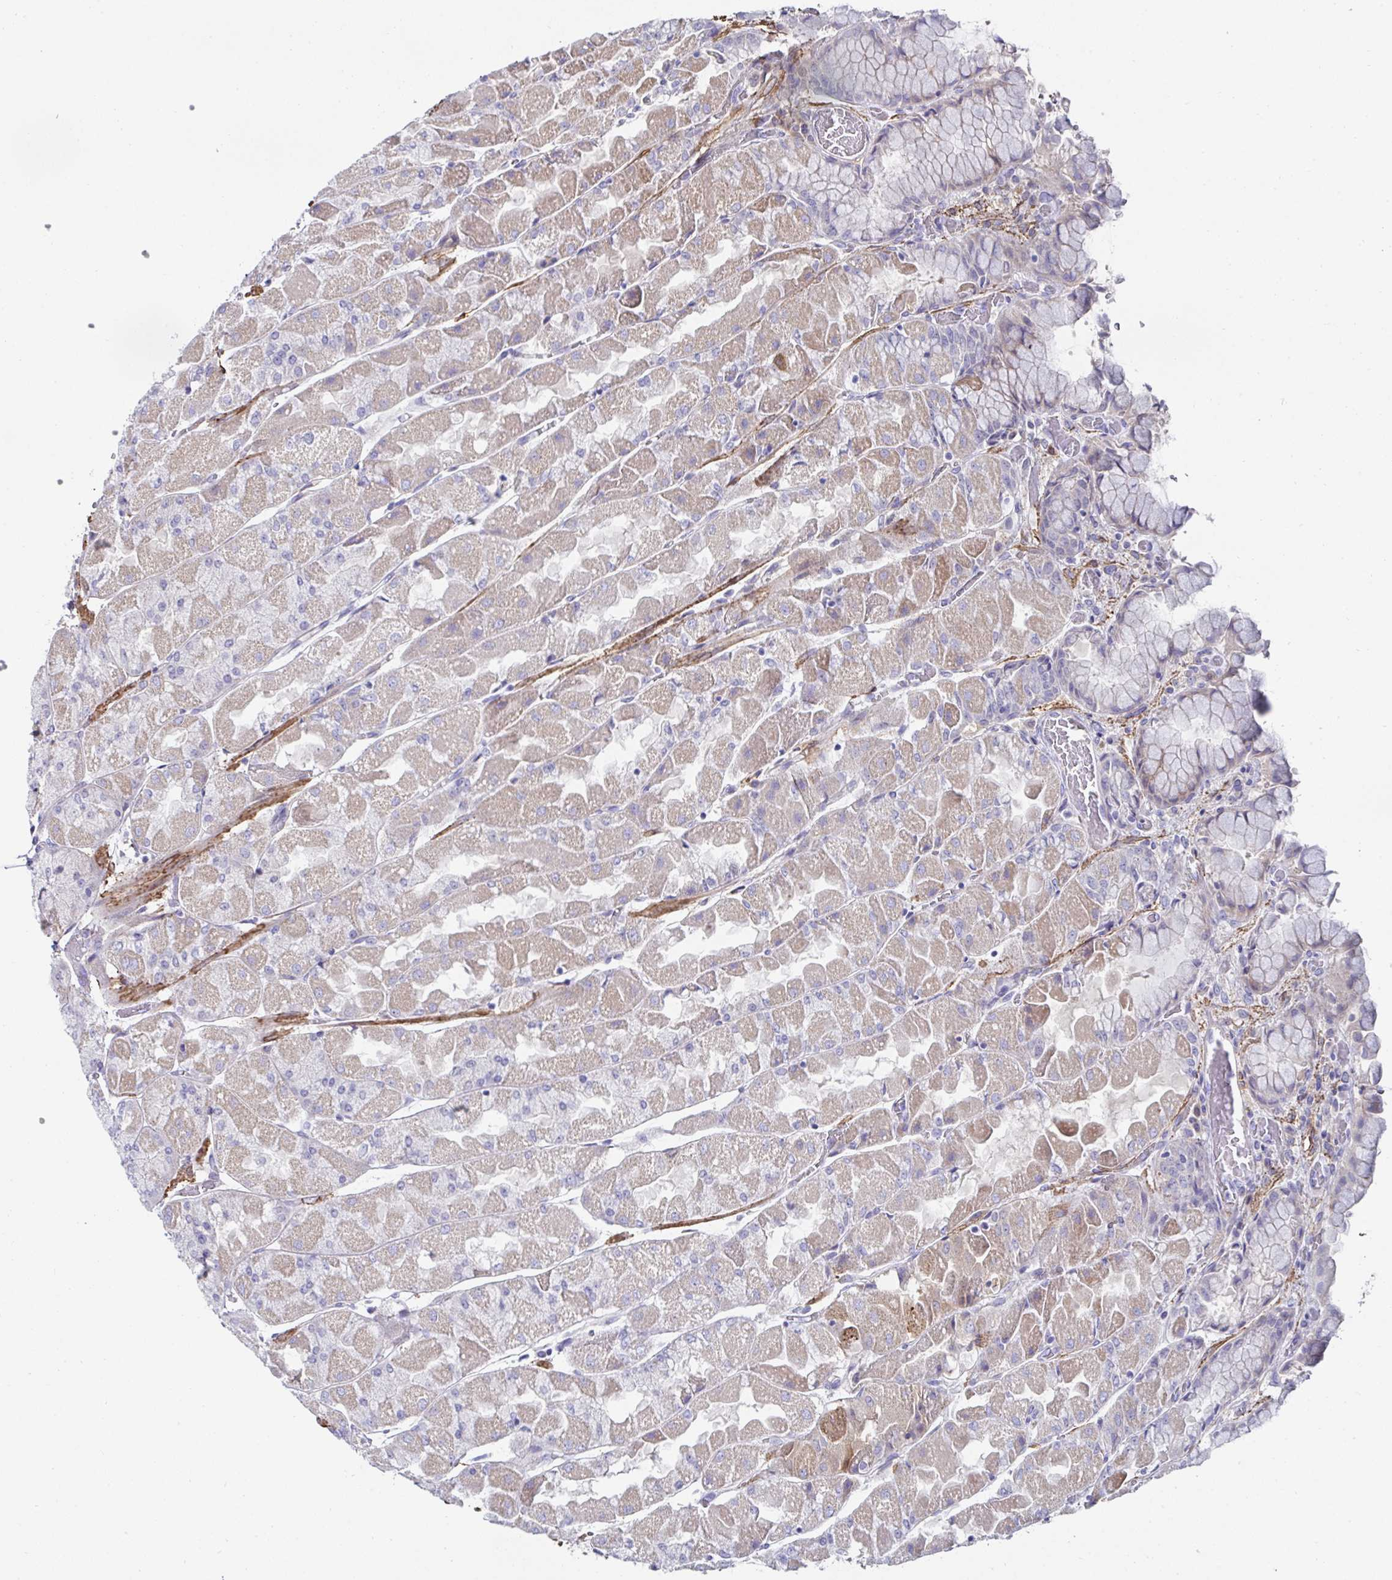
{"staining": {"intensity": "moderate", "quantity": "25%-75%", "location": "cytoplasmic/membranous"}, "tissue": "stomach", "cell_type": "Glandular cells", "image_type": "normal", "snomed": [{"axis": "morphology", "description": "Normal tissue, NOS"}, {"axis": "topography", "description": "Stomach"}], "caption": "Stomach stained for a protein reveals moderate cytoplasmic/membranous positivity in glandular cells.", "gene": "FBXL13", "patient": {"sex": "female", "age": 61}}